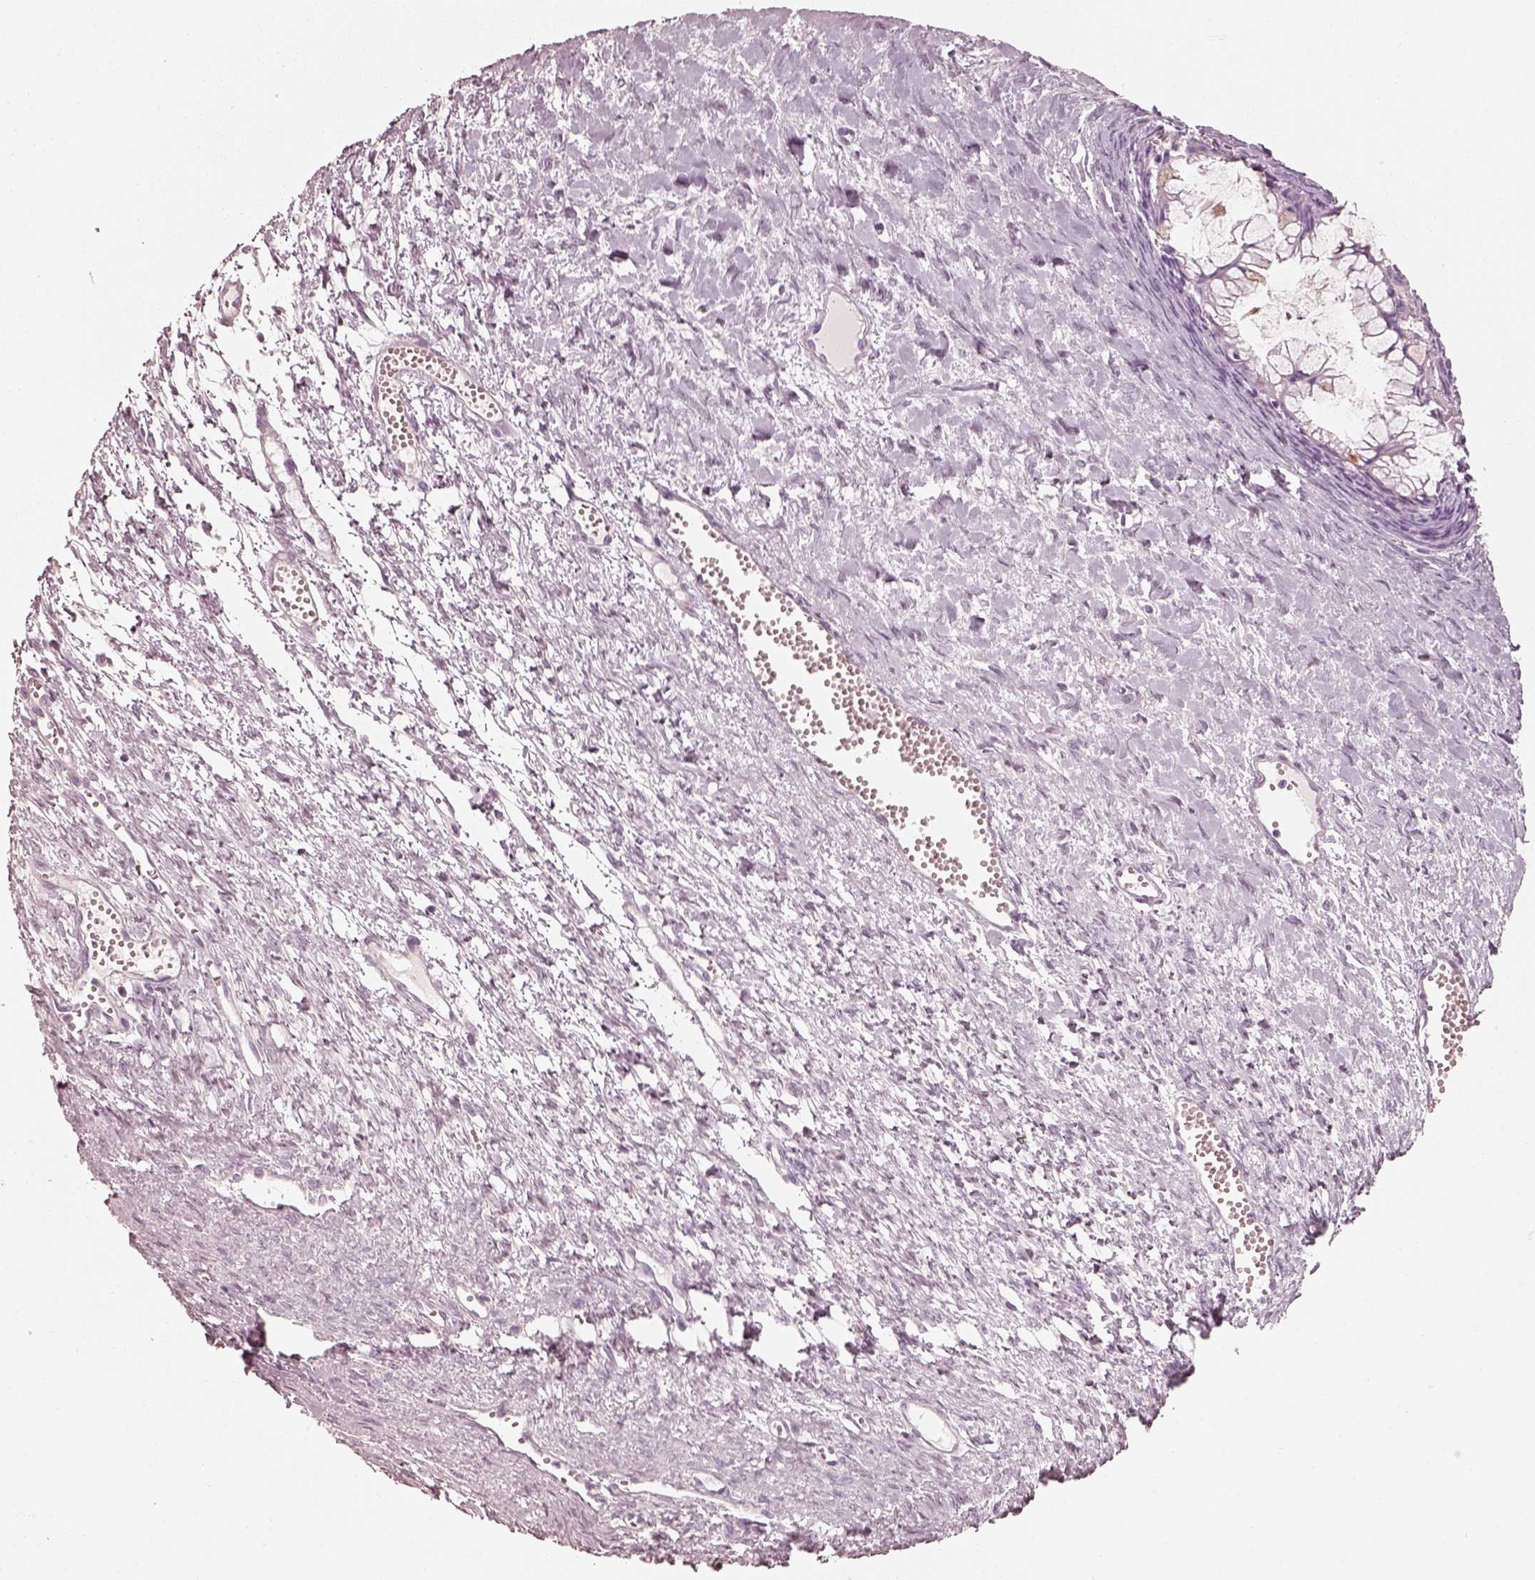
{"staining": {"intensity": "moderate", "quantity": "<25%", "location": "cytoplasmic/membranous"}, "tissue": "ovarian cancer", "cell_type": "Tumor cells", "image_type": "cancer", "snomed": [{"axis": "morphology", "description": "Cystadenocarcinoma, mucinous, NOS"}, {"axis": "topography", "description": "Ovary"}], "caption": "A high-resolution histopathology image shows immunohistochemistry staining of ovarian cancer, which reveals moderate cytoplasmic/membranous staining in approximately <25% of tumor cells.", "gene": "R3HDML", "patient": {"sex": "female", "age": 41}}